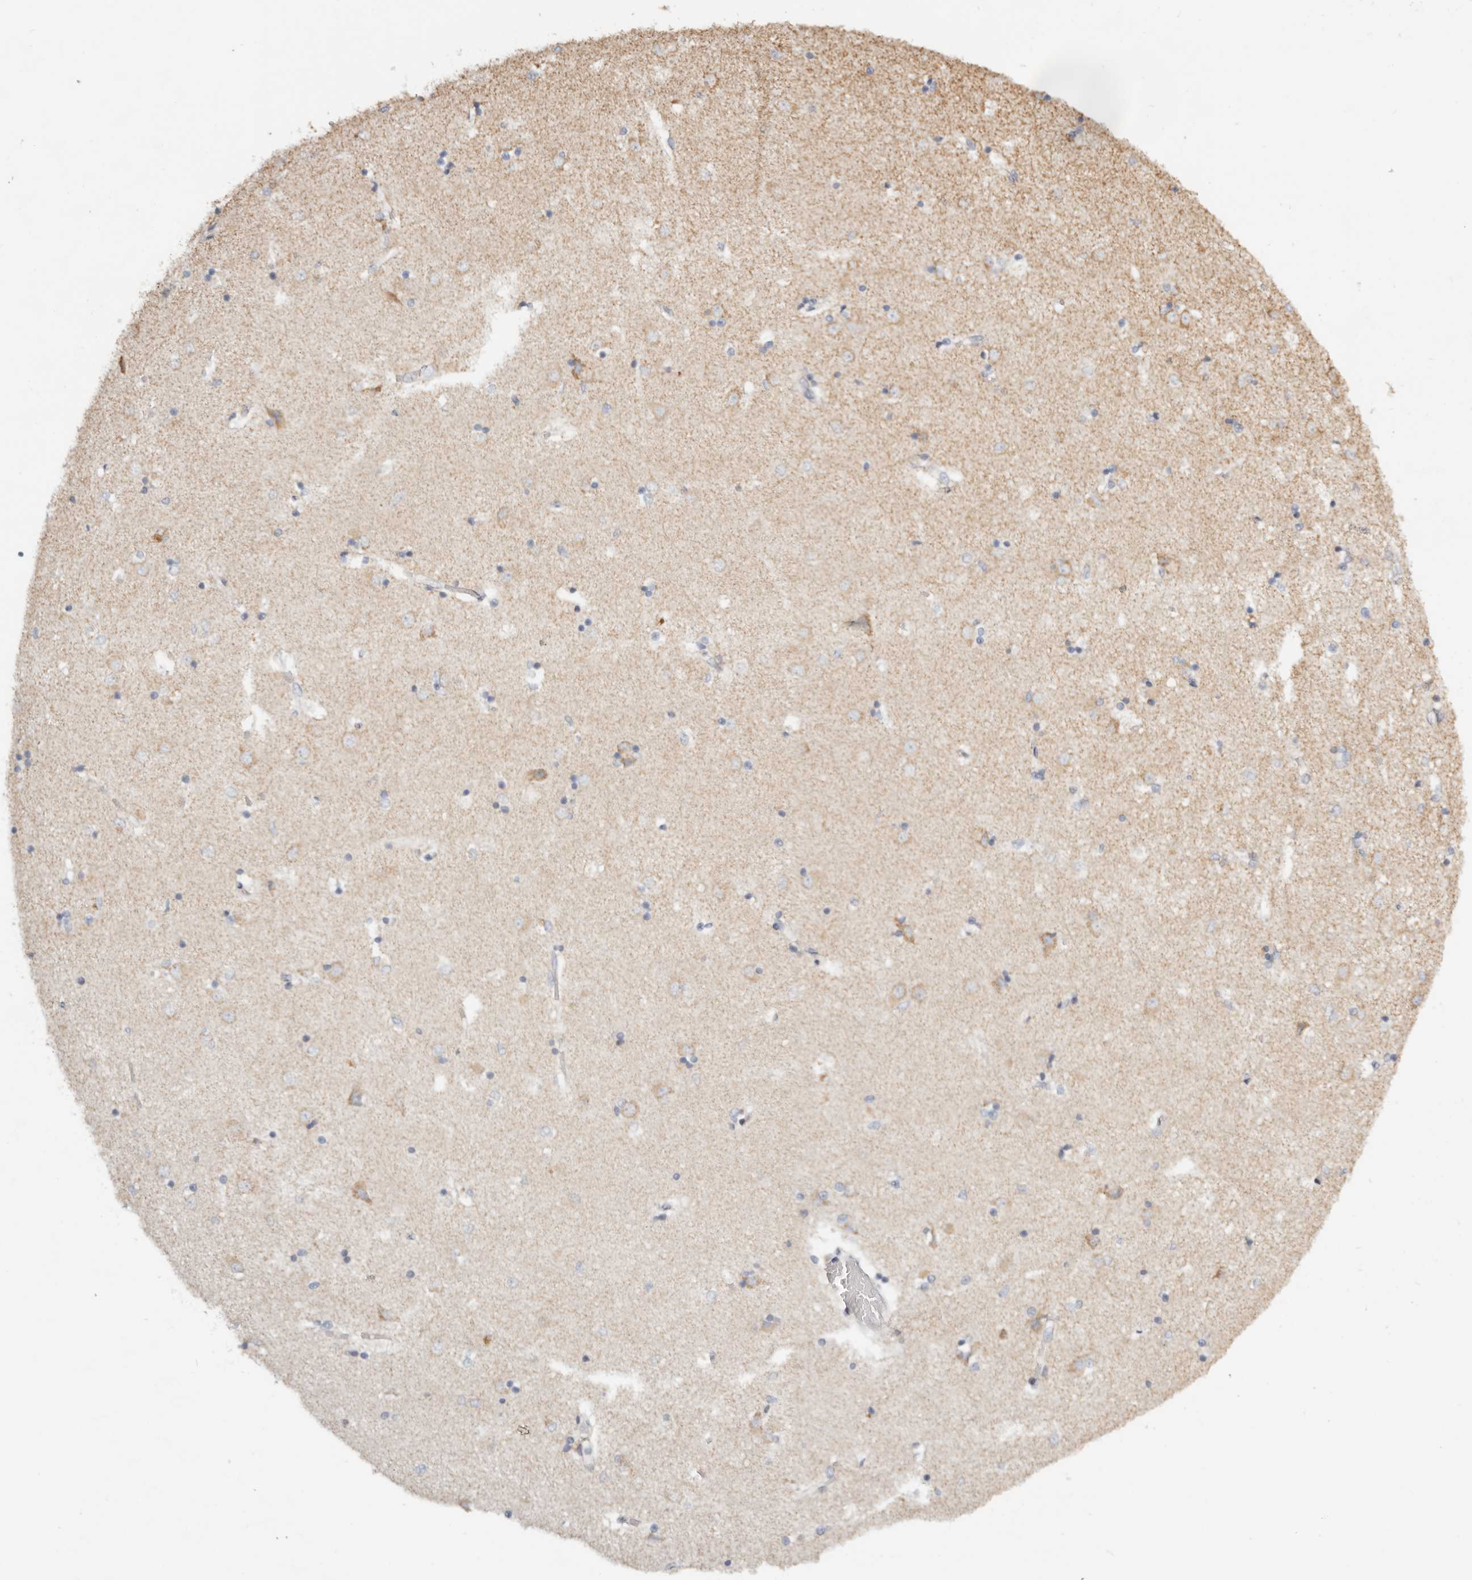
{"staining": {"intensity": "moderate", "quantity": "<25%", "location": "cytoplasmic/membranous"}, "tissue": "caudate", "cell_type": "Glial cells", "image_type": "normal", "snomed": [{"axis": "morphology", "description": "Normal tissue, NOS"}, {"axis": "topography", "description": "Lateral ventricle wall"}], "caption": "Glial cells exhibit low levels of moderate cytoplasmic/membranous expression in about <25% of cells in benign human caudate. The protein of interest is stained brown, and the nuclei are stained in blue (DAB (3,3'-diaminobenzidine) IHC with brightfield microscopy, high magnification).", "gene": "KDF1", "patient": {"sex": "male", "age": 45}}